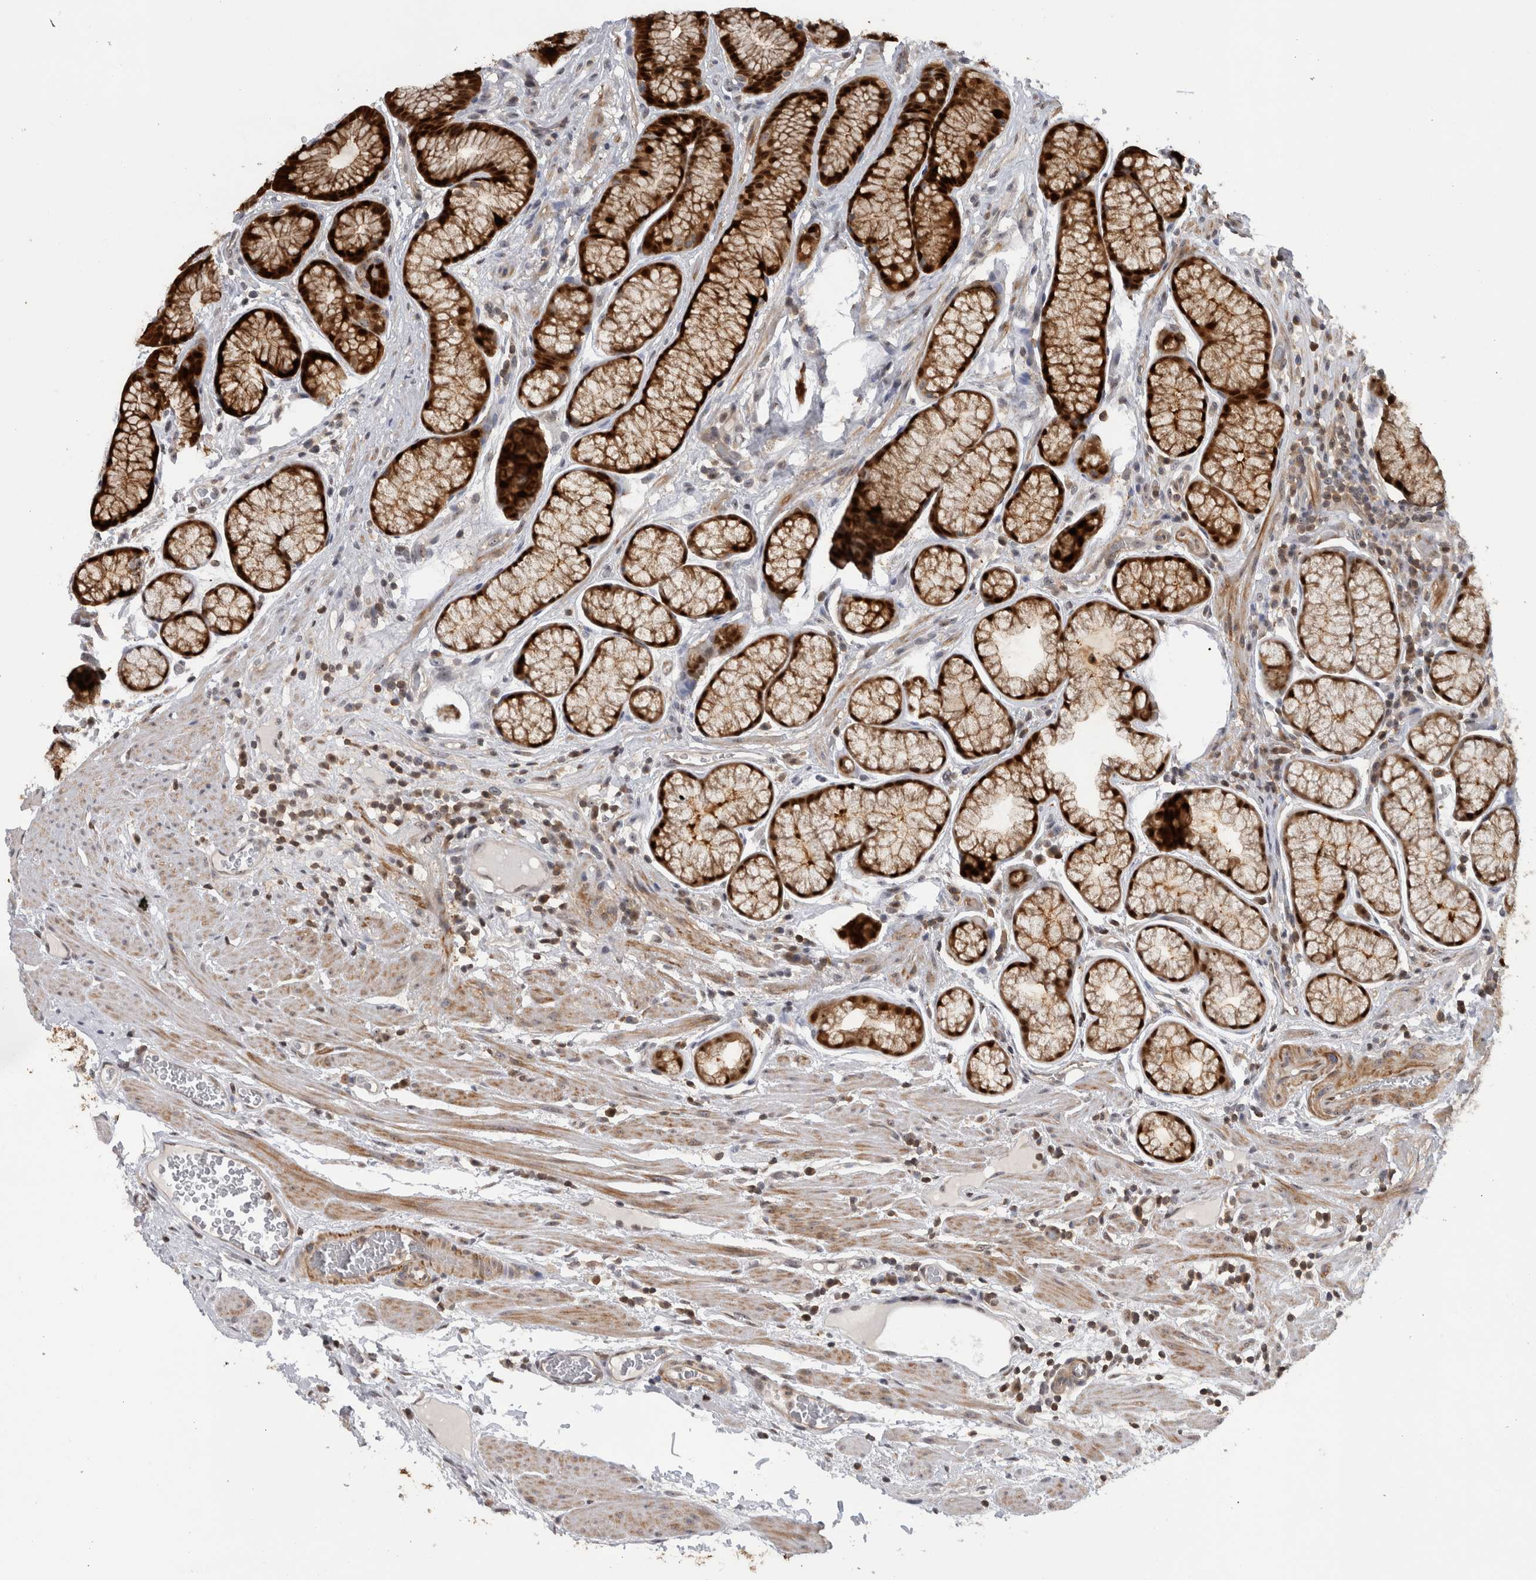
{"staining": {"intensity": "strong", "quantity": ">75%", "location": "cytoplasmic/membranous,nuclear"}, "tissue": "stomach", "cell_type": "Glandular cells", "image_type": "normal", "snomed": [{"axis": "morphology", "description": "Normal tissue, NOS"}, {"axis": "topography", "description": "Stomach"}], "caption": "Unremarkable stomach demonstrates strong cytoplasmic/membranous,nuclear positivity in approximately >75% of glandular cells.", "gene": "TDRD7", "patient": {"sex": "male", "age": 42}}